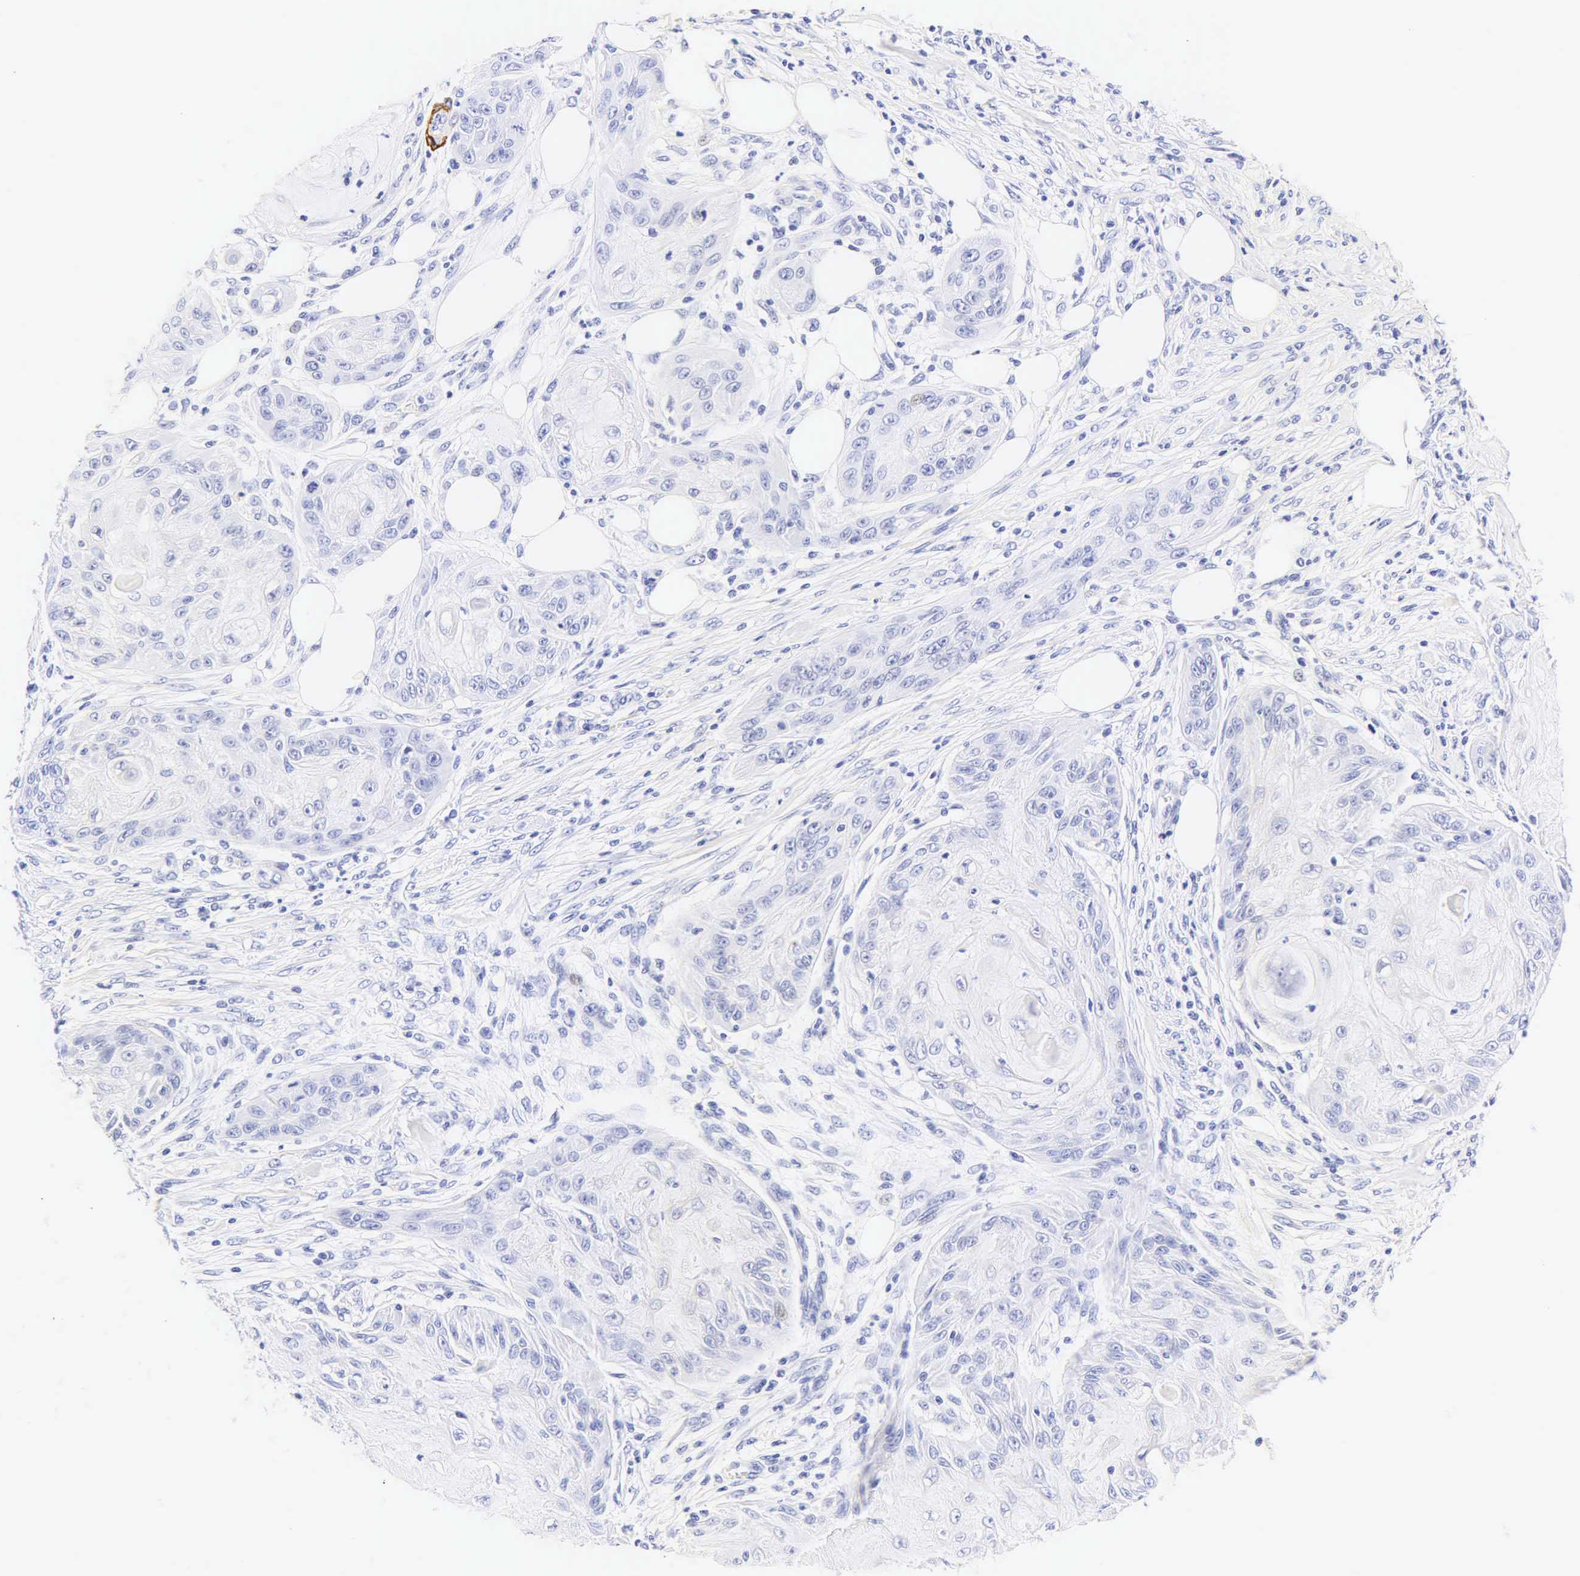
{"staining": {"intensity": "negative", "quantity": "none", "location": "none"}, "tissue": "skin cancer", "cell_type": "Tumor cells", "image_type": "cancer", "snomed": [{"axis": "morphology", "description": "Squamous cell carcinoma, NOS"}, {"axis": "topography", "description": "Skin"}], "caption": "Photomicrograph shows no protein positivity in tumor cells of skin cancer tissue.", "gene": "CALD1", "patient": {"sex": "female", "age": 88}}